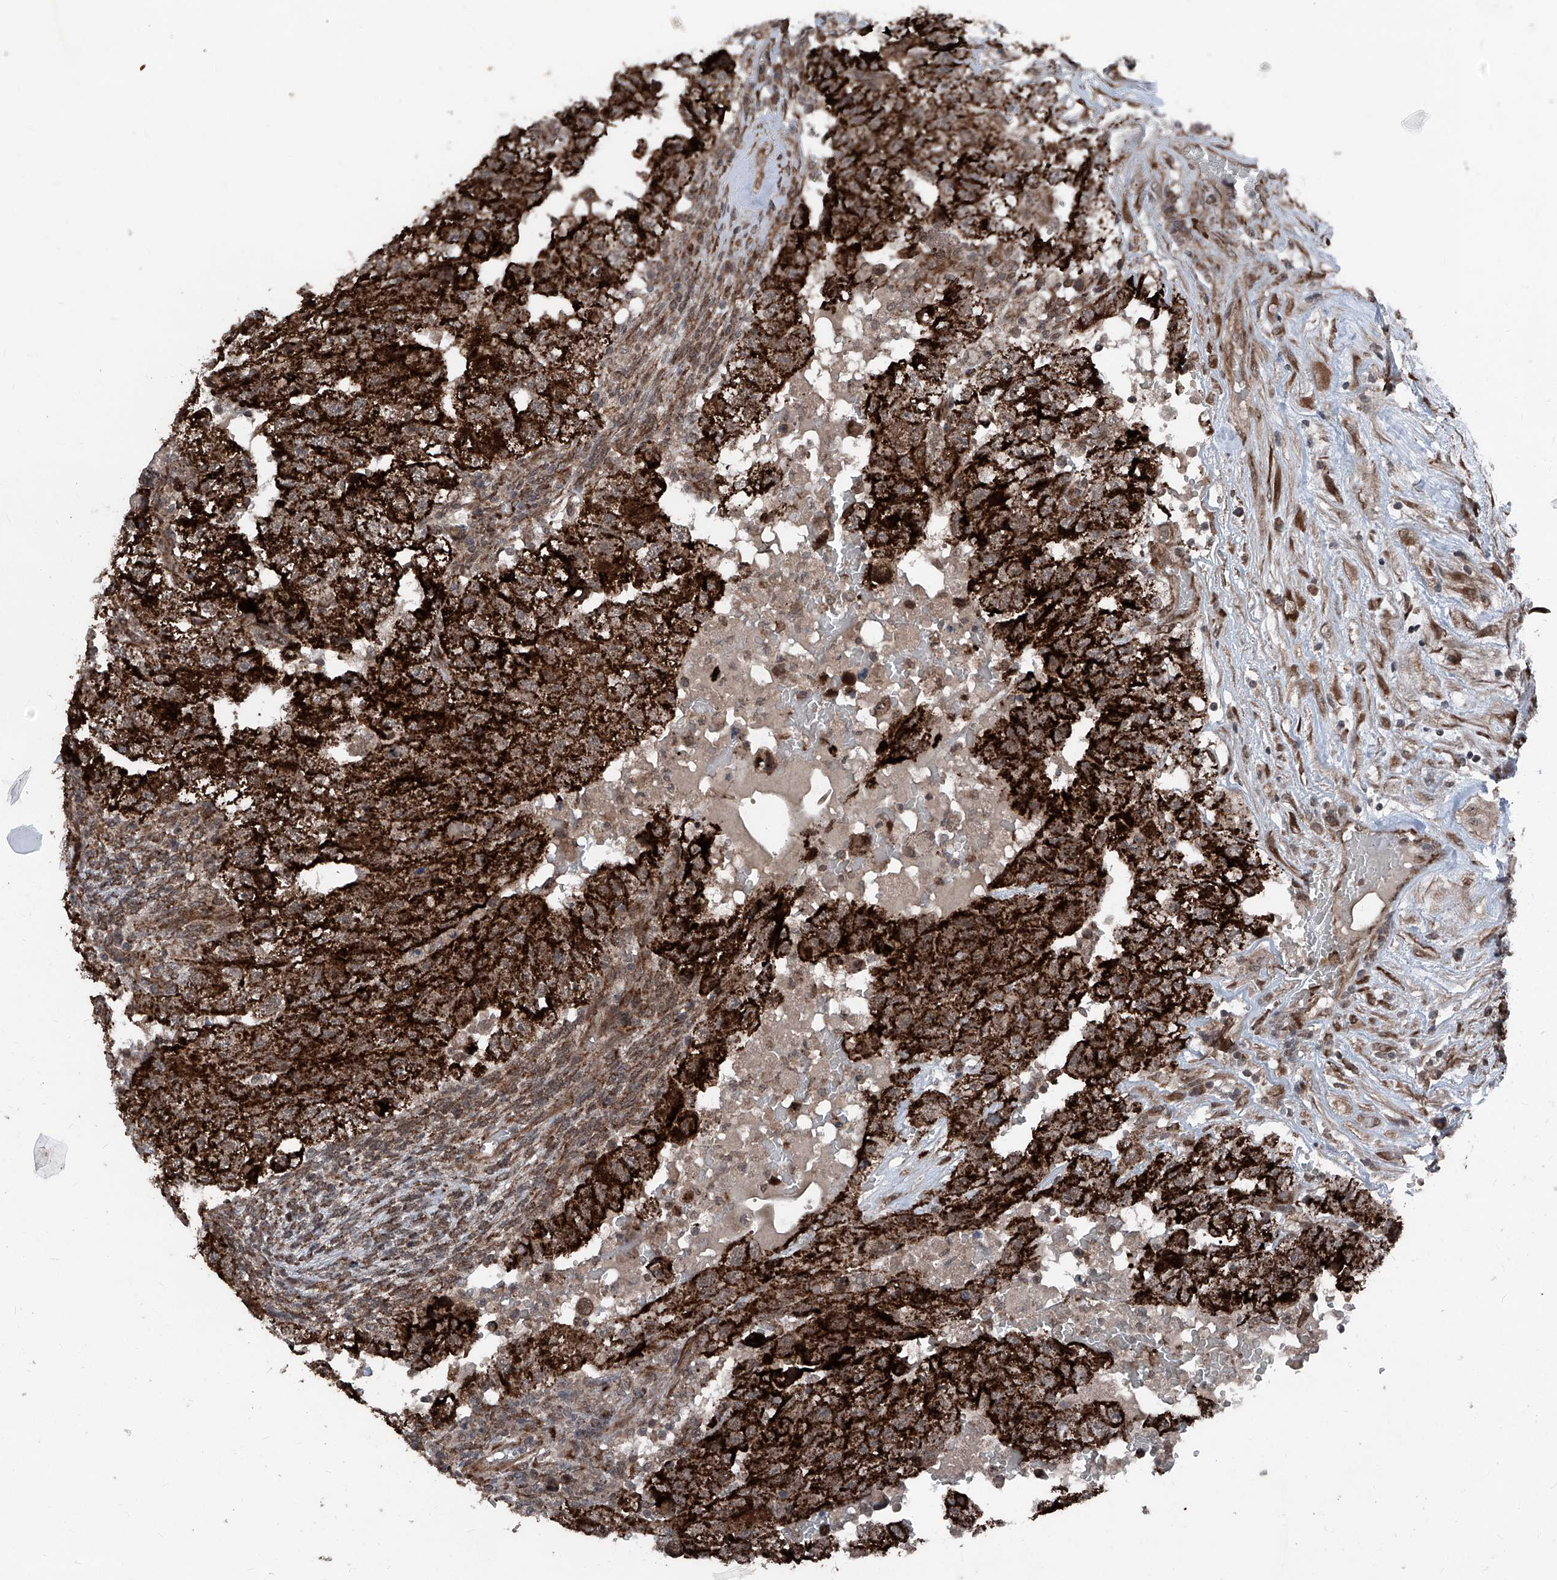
{"staining": {"intensity": "strong", "quantity": ">75%", "location": "cytoplasmic/membranous"}, "tissue": "testis cancer", "cell_type": "Tumor cells", "image_type": "cancer", "snomed": [{"axis": "morphology", "description": "Carcinoma, Embryonal, NOS"}, {"axis": "topography", "description": "Testis"}], "caption": "Tumor cells show high levels of strong cytoplasmic/membranous positivity in approximately >75% of cells in human embryonal carcinoma (testis).", "gene": "COA7", "patient": {"sex": "male", "age": 36}}